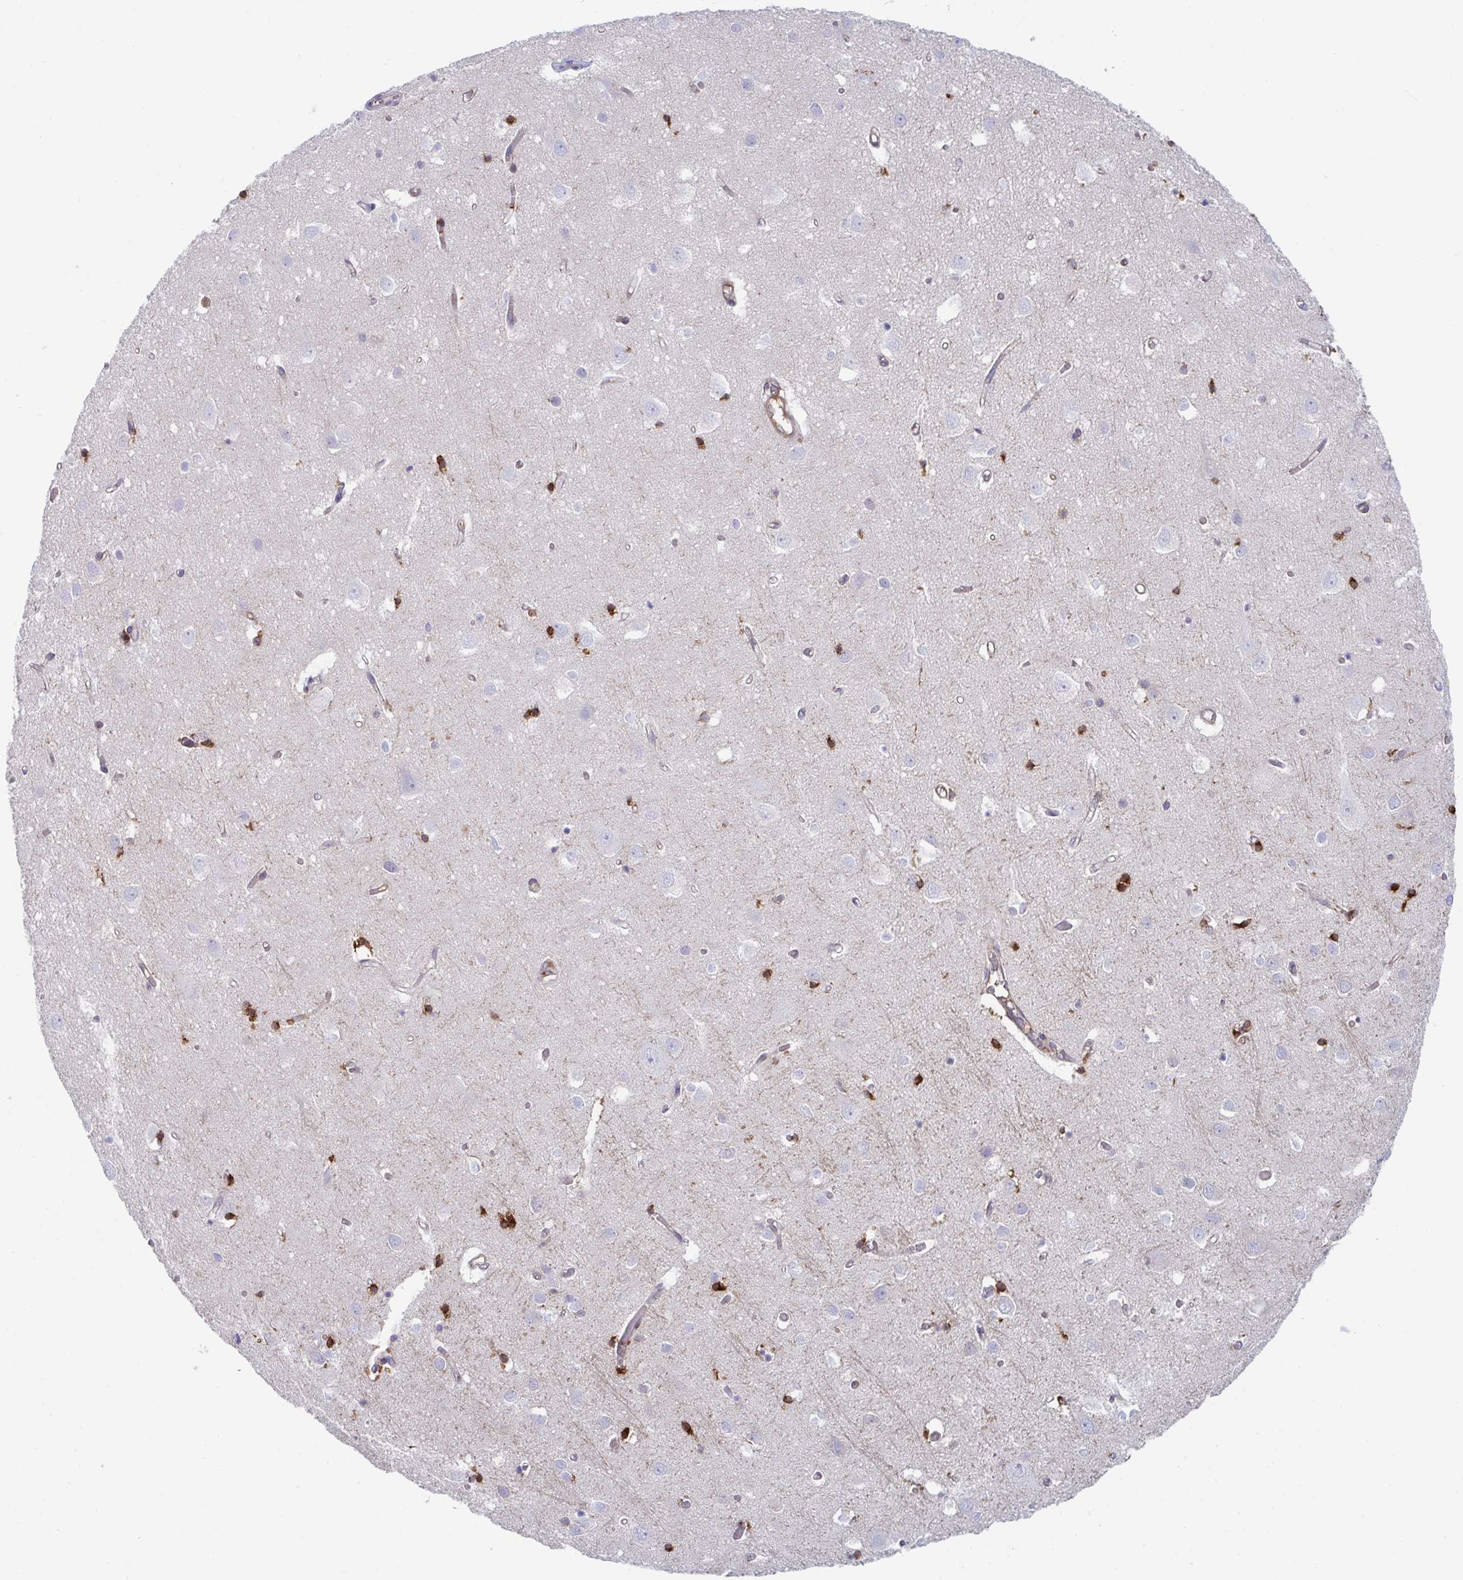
{"staining": {"intensity": "moderate", "quantity": "25%-75%", "location": "cytoplasmic/membranous"}, "tissue": "cerebral cortex", "cell_type": "Endothelial cells", "image_type": "normal", "snomed": [{"axis": "morphology", "description": "Normal tissue, NOS"}, {"axis": "topography", "description": "Cerebral cortex"}], "caption": "Moderate cytoplasmic/membranous positivity is appreciated in about 25%-75% of endothelial cells in benign cerebral cortex. The staining was performed using DAB, with brown indicating positive protein expression. Nuclei are stained blue with hematoxylin.", "gene": "WNK1", "patient": {"sex": "male", "age": 70}}